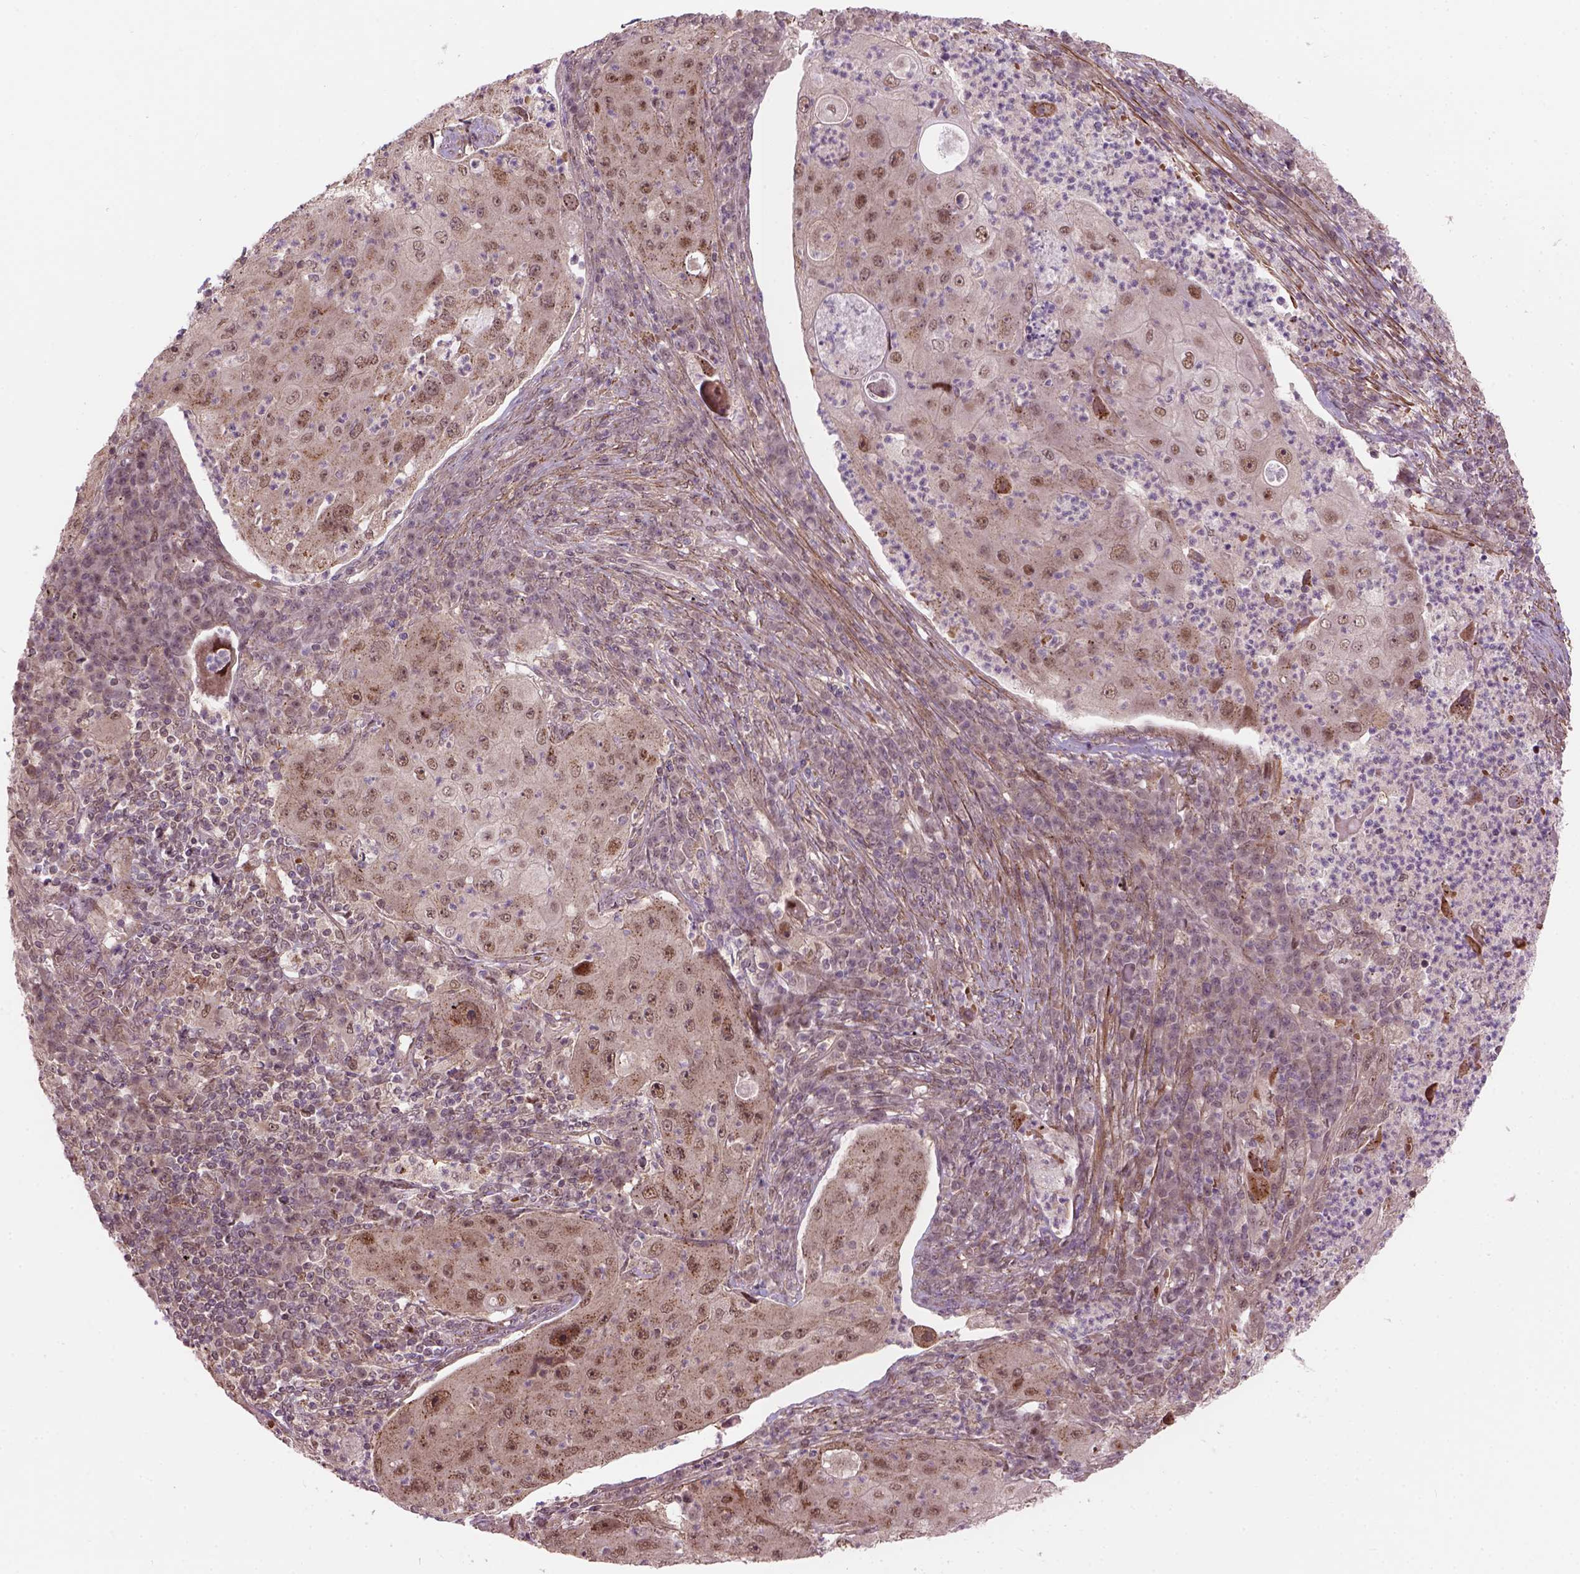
{"staining": {"intensity": "moderate", "quantity": "<25%", "location": "cytoplasmic/membranous,nuclear"}, "tissue": "lung cancer", "cell_type": "Tumor cells", "image_type": "cancer", "snomed": [{"axis": "morphology", "description": "Squamous cell carcinoma, NOS"}, {"axis": "topography", "description": "Lung"}], "caption": "Lung squamous cell carcinoma tissue shows moderate cytoplasmic/membranous and nuclear expression in approximately <25% of tumor cells", "gene": "PSMD11", "patient": {"sex": "female", "age": 59}}